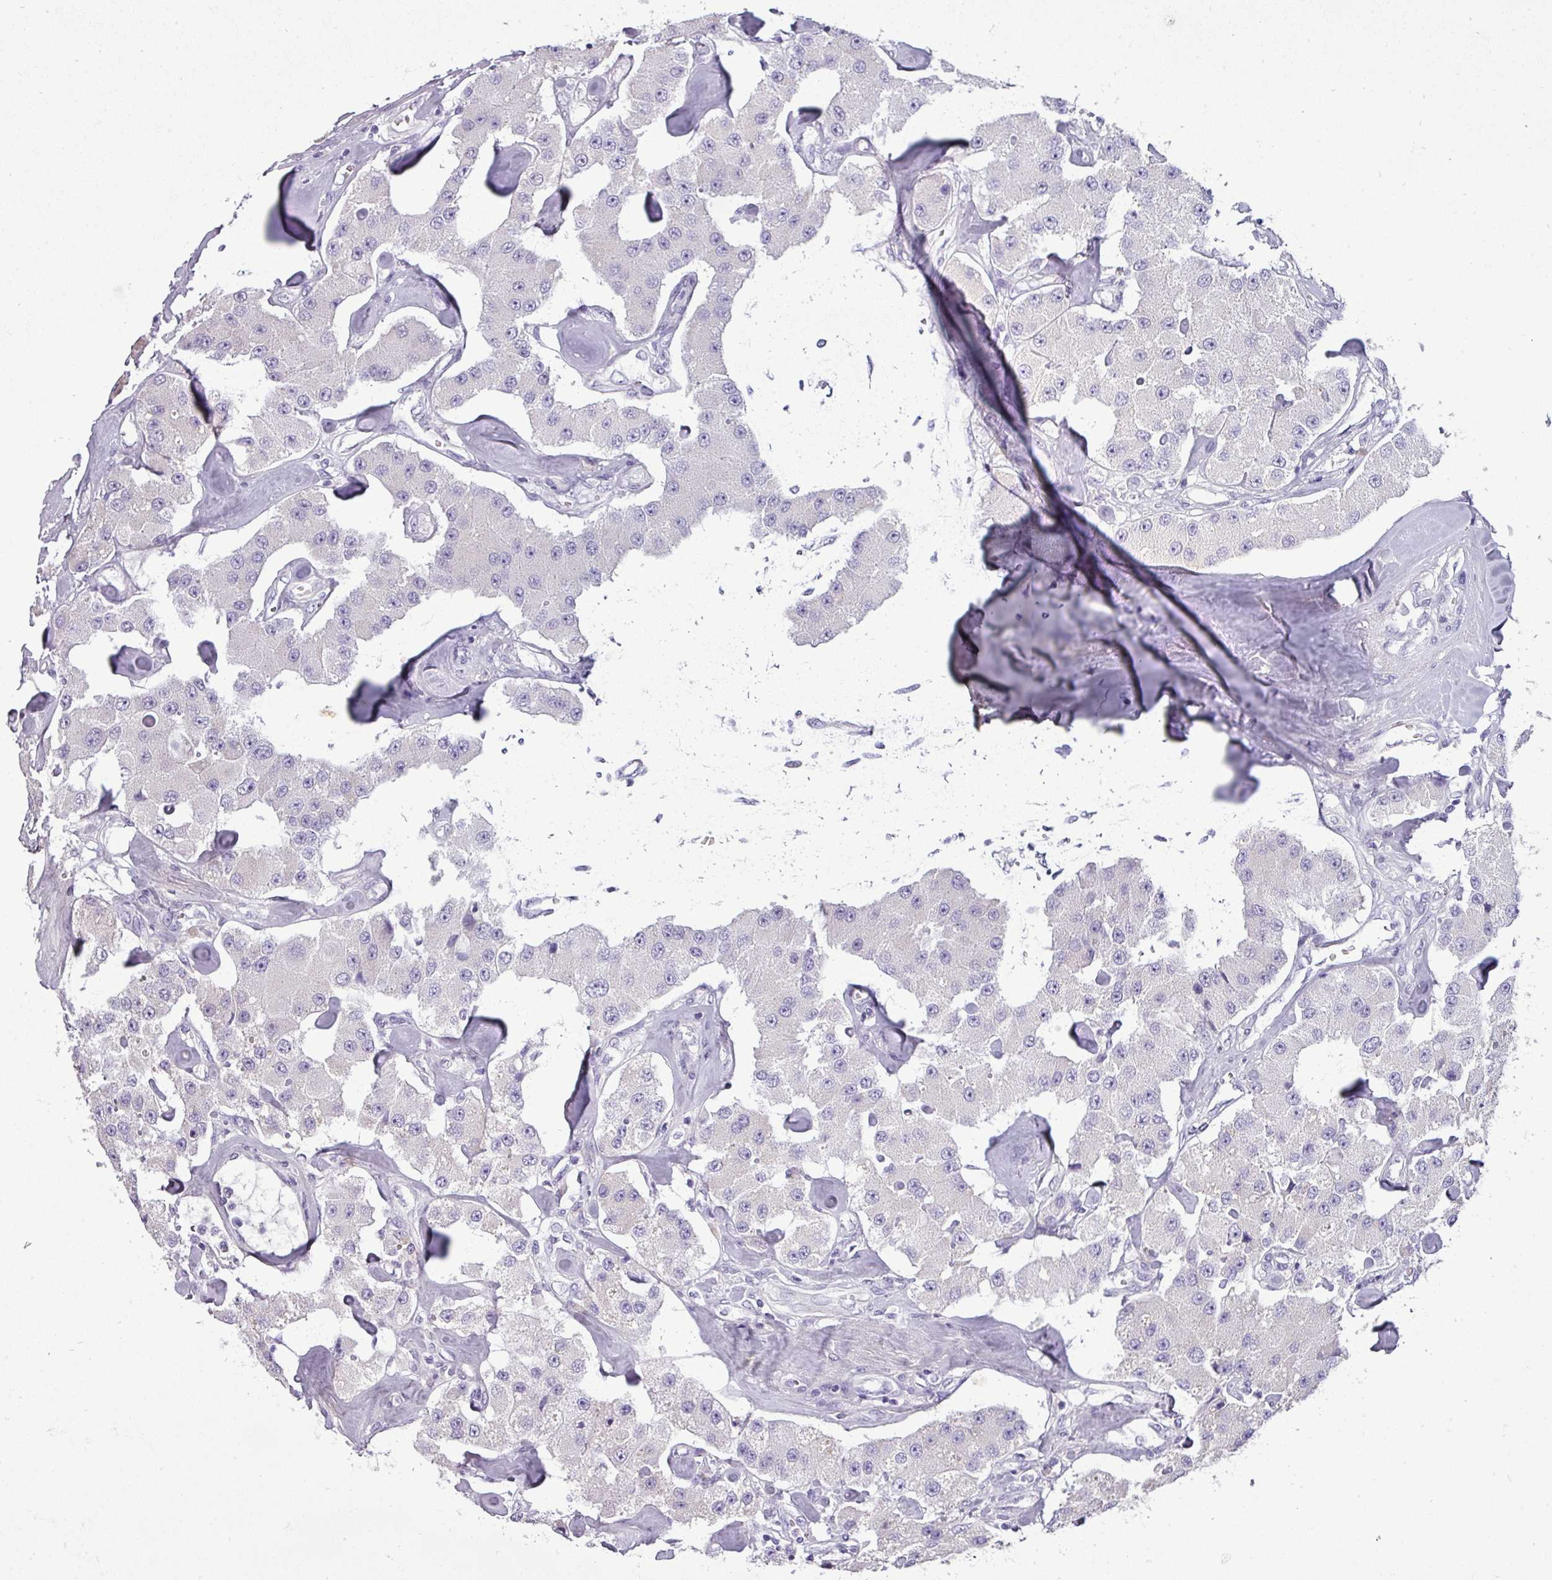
{"staining": {"intensity": "negative", "quantity": "none", "location": "none"}, "tissue": "carcinoid", "cell_type": "Tumor cells", "image_type": "cancer", "snomed": [{"axis": "morphology", "description": "Carcinoid, malignant, NOS"}, {"axis": "topography", "description": "Pancreas"}], "caption": "An image of human carcinoid is negative for staining in tumor cells.", "gene": "DNAAF9", "patient": {"sex": "male", "age": 41}}